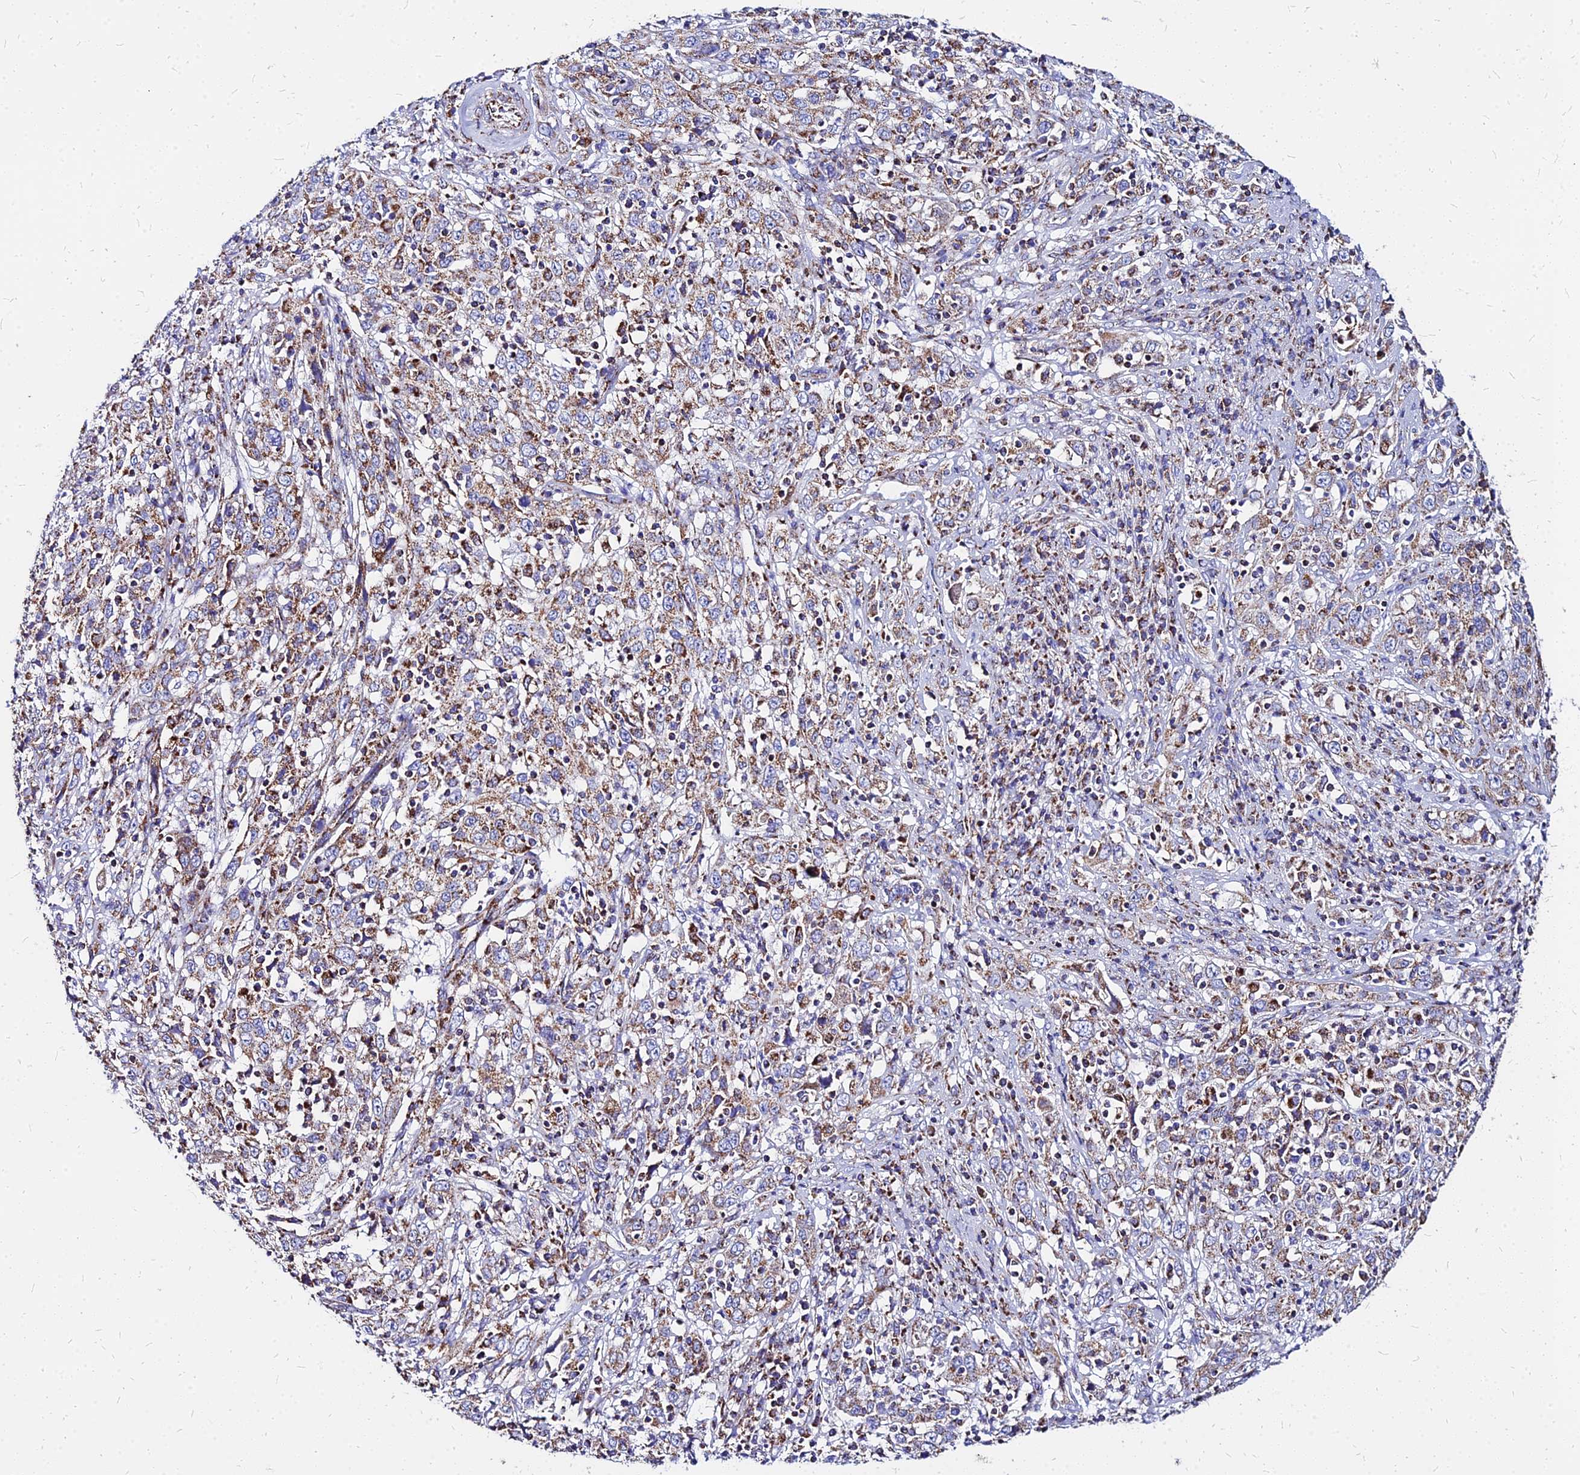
{"staining": {"intensity": "moderate", "quantity": ">75%", "location": "cytoplasmic/membranous"}, "tissue": "cervical cancer", "cell_type": "Tumor cells", "image_type": "cancer", "snomed": [{"axis": "morphology", "description": "Squamous cell carcinoma, NOS"}, {"axis": "topography", "description": "Cervix"}], "caption": "Brown immunohistochemical staining in human cervical cancer reveals moderate cytoplasmic/membranous positivity in about >75% of tumor cells.", "gene": "DLD", "patient": {"sex": "female", "age": 46}}